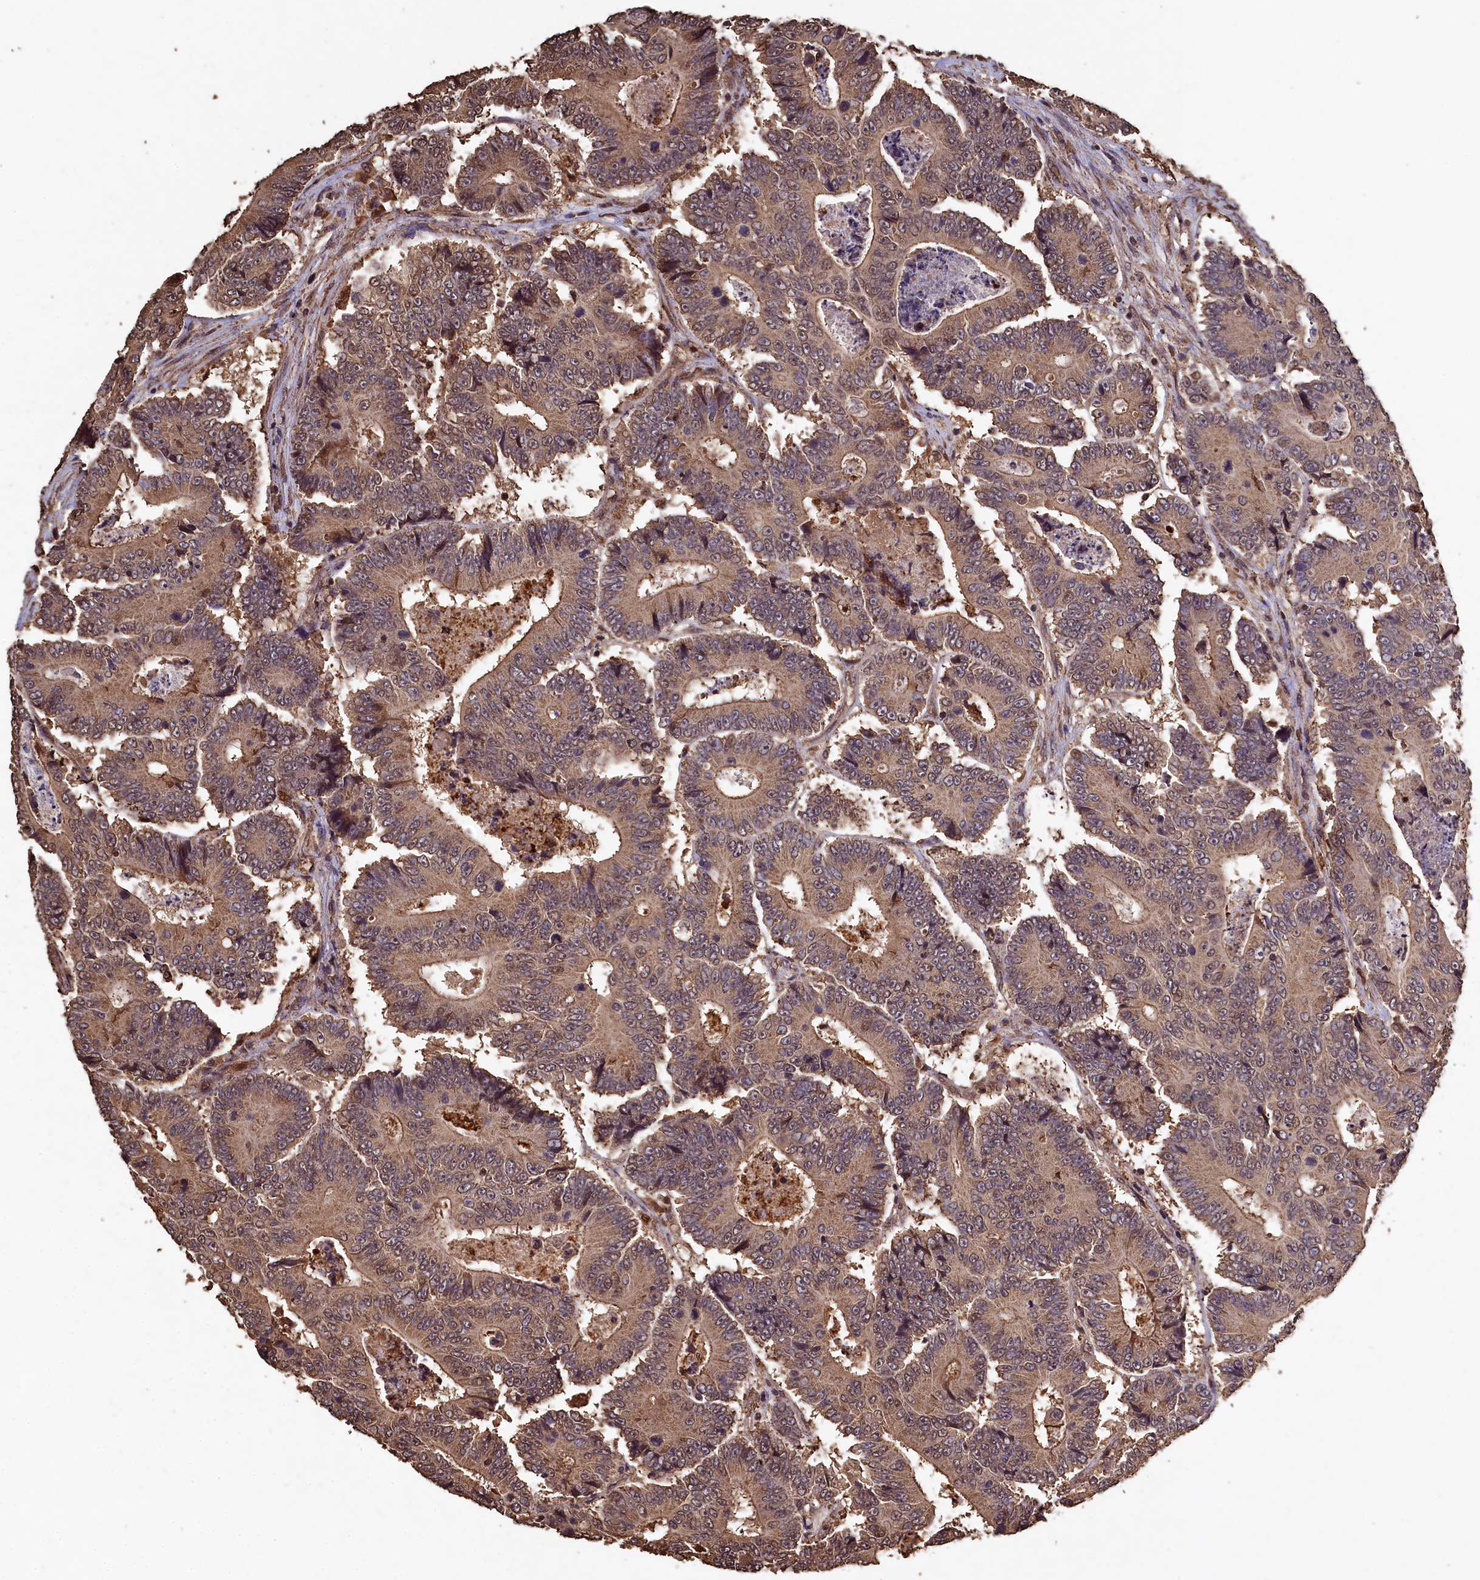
{"staining": {"intensity": "moderate", "quantity": ">75%", "location": "cytoplasmic/membranous,nuclear"}, "tissue": "colorectal cancer", "cell_type": "Tumor cells", "image_type": "cancer", "snomed": [{"axis": "morphology", "description": "Adenocarcinoma, NOS"}, {"axis": "topography", "description": "Colon"}], "caption": "Immunohistochemistry (IHC) histopathology image of adenocarcinoma (colorectal) stained for a protein (brown), which demonstrates medium levels of moderate cytoplasmic/membranous and nuclear positivity in approximately >75% of tumor cells.", "gene": "CEP57L1", "patient": {"sex": "male", "age": 83}}